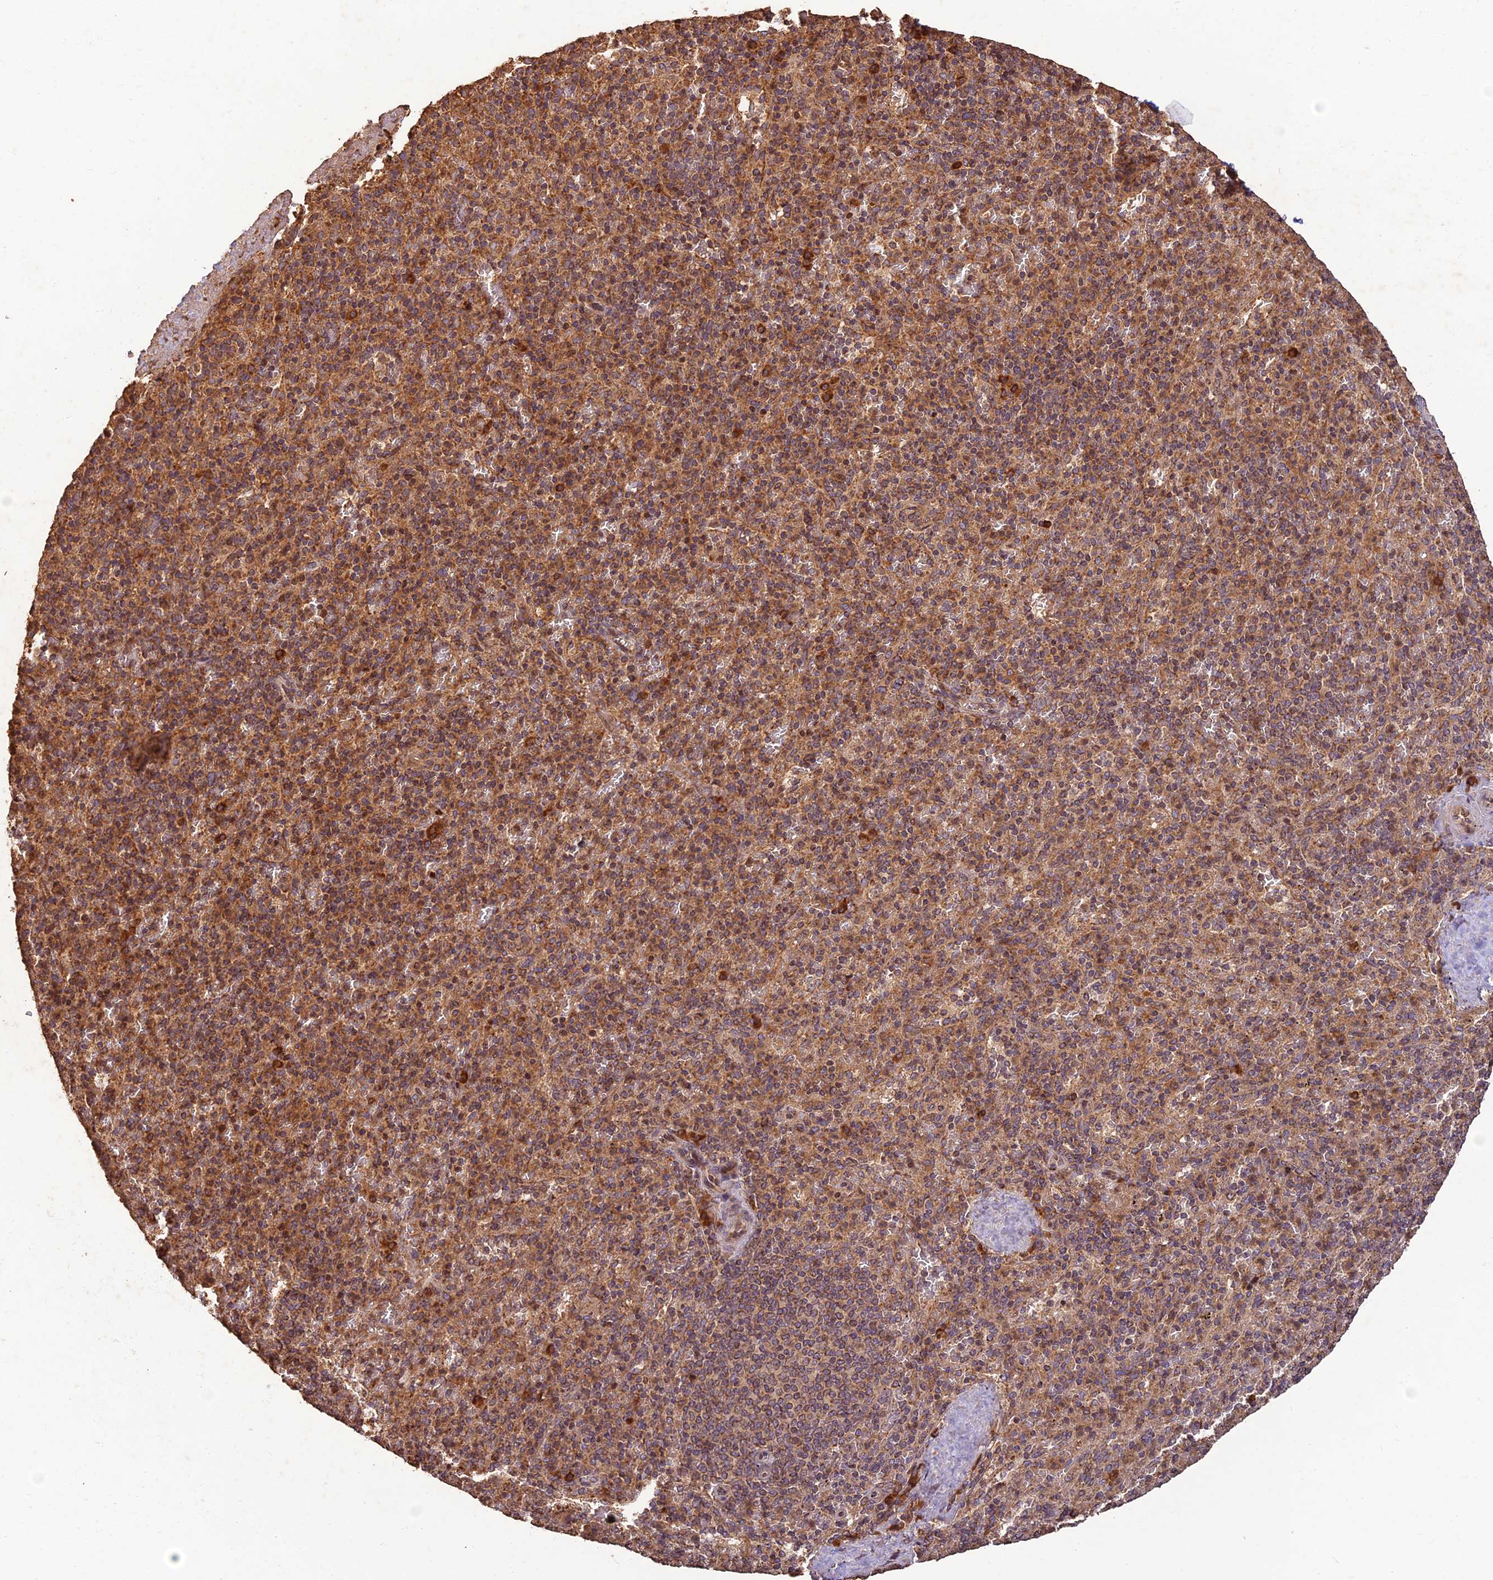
{"staining": {"intensity": "moderate", "quantity": ">75%", "location": "cytoplasmic/membranous"}, "tissue": "spleen", "cell_type": "Cells in red pulp", "image_type": "normal", "snomed": [{"axis": "morphology", "description": "Normal tissue, NOS"}, {"axis": "topography", "description": "Spleen"}], "caption": "Cells in red pulp reveal medium levels of moderate cytoplasmic/membranous positivity in approximately >75% of cells in unremarkable spleen.", "gene": "CORO1C", "patient": {"sex": "male", "age": 82}}